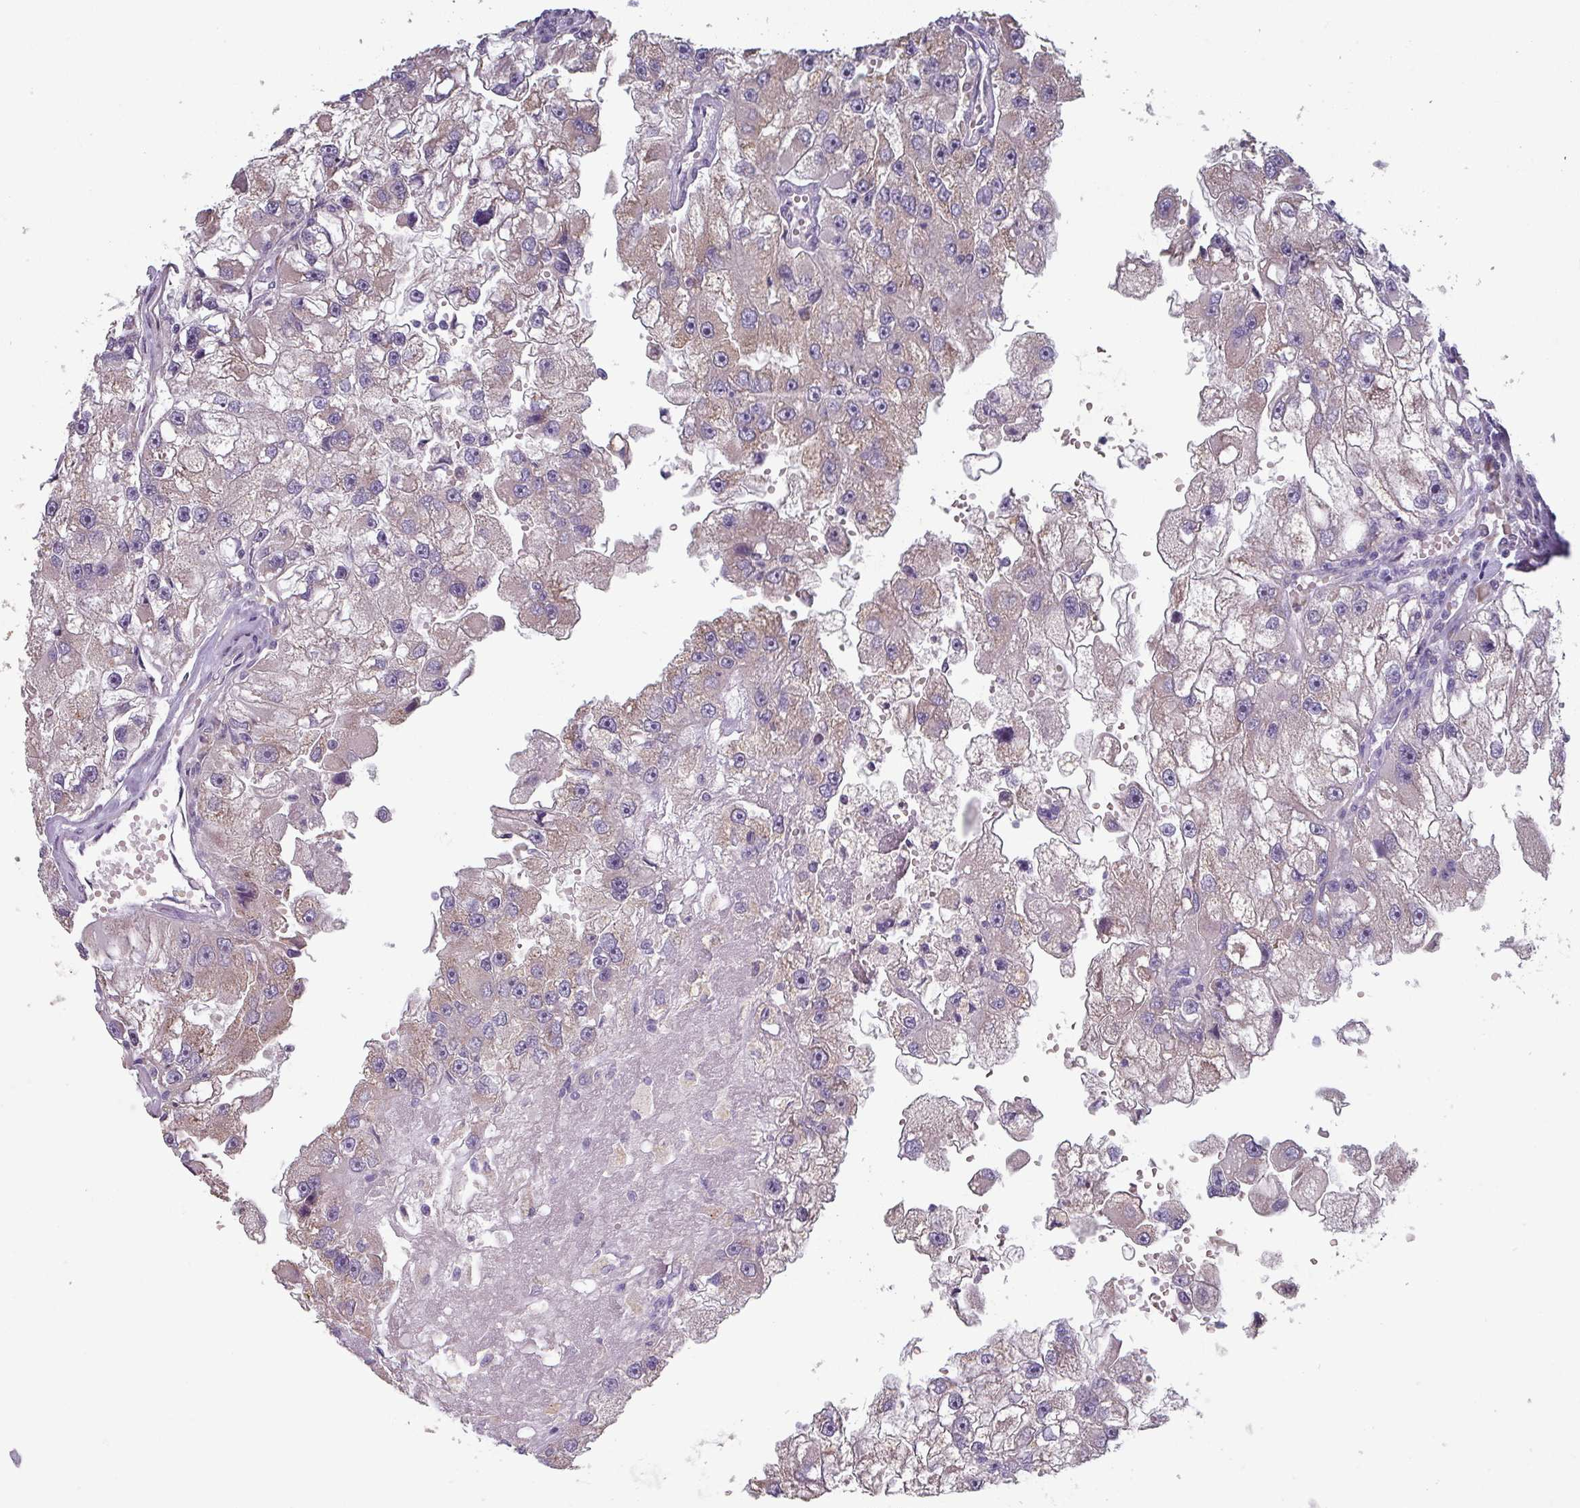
{"staining": {"intensity": "weak", "quantity": "25%-75%", "location": "cytoplasmic/membranous"}, "tissue": "renal cancer", "cell_type": "Tumor cells", "image_type": "cancer", "snomed": [{"axis": "morphology", "description": "Adenocarcinoma, NOS"}, {"axis": "topography", "description": "Kidney"}], "caption": "Renal cancer stained for a protein shows weak cytoplasmic/membranous positivity in tumor cells.", "gene": "PRAMEF8", "patient": {"sex": "male", "age": 63}}